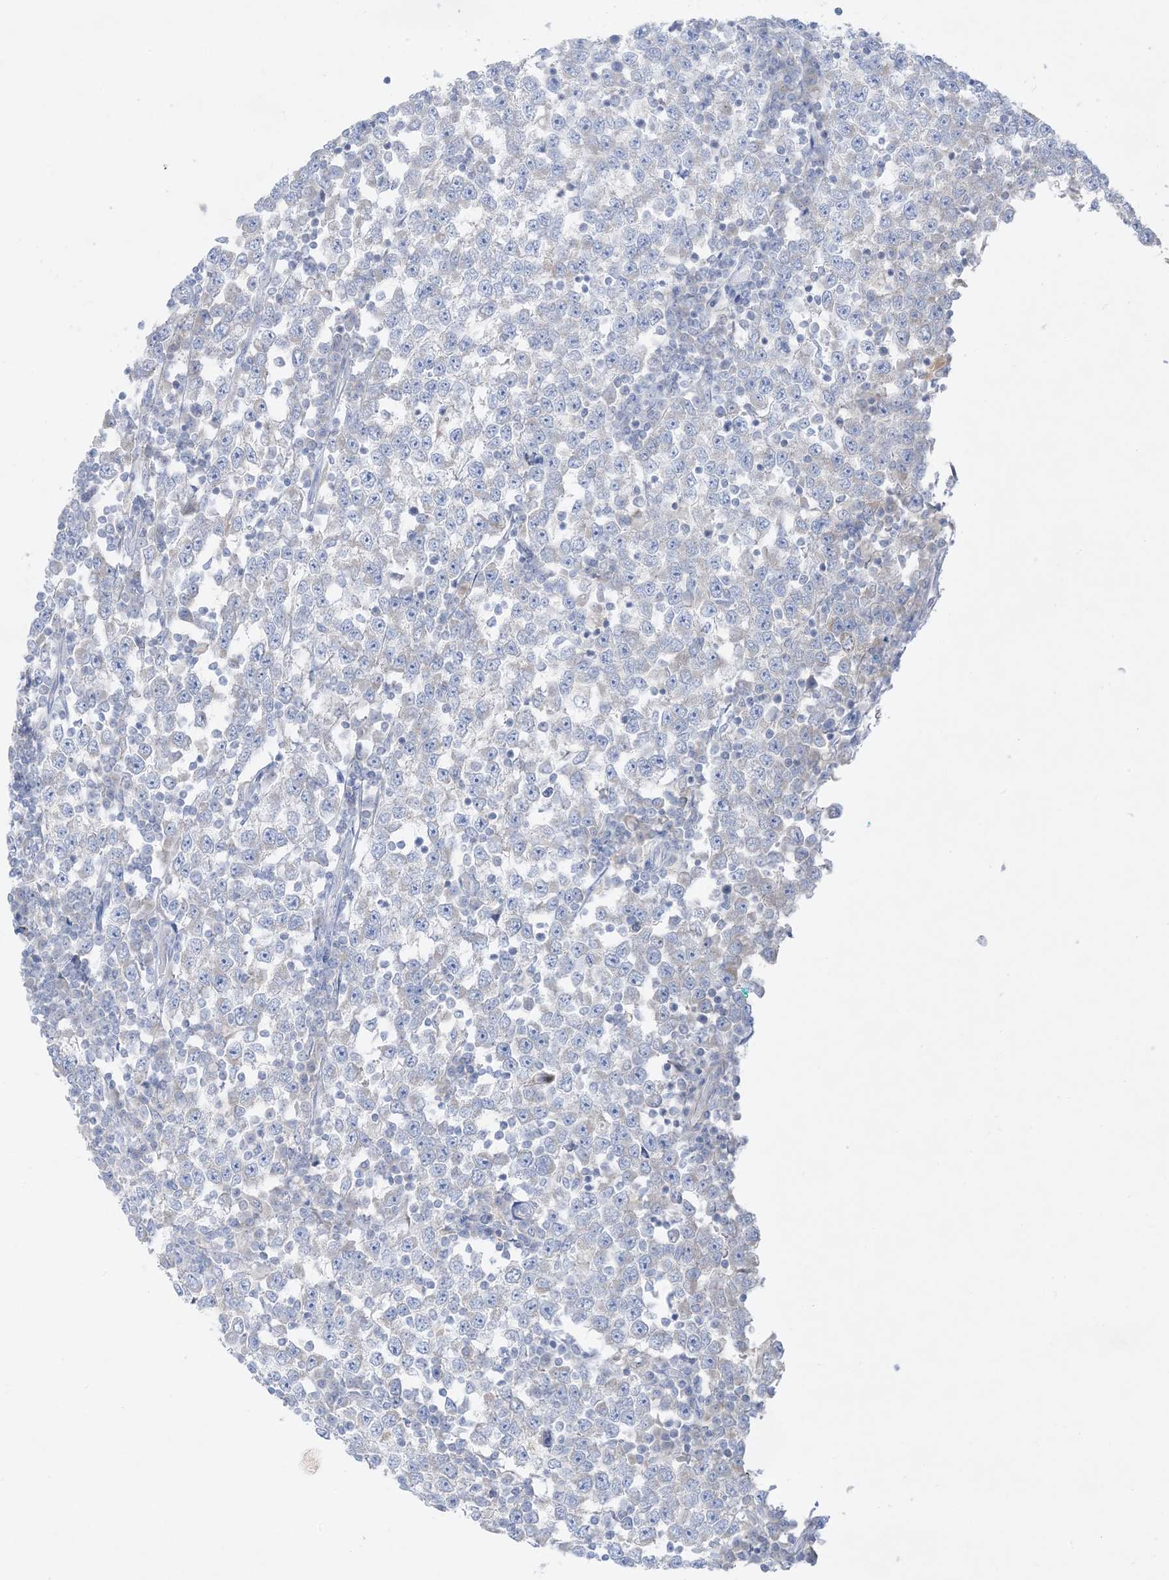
{"staining": {"intensity": "negative", "quantity": "none", "location": "none"}, "tissue": "testis cancer", "cell_type": "Tumor cells", "image_type": "cancer", "snomed": [{"axis": "morphology", "description": "Seminoma, NOS"}, {"axis": "topography", "description": "Testis"}], "caption": "There is no significant positivity in tumor cells of testis seminoma.", "gene": "FAM184A", "patient": {"sex": "male", "age": 65}}